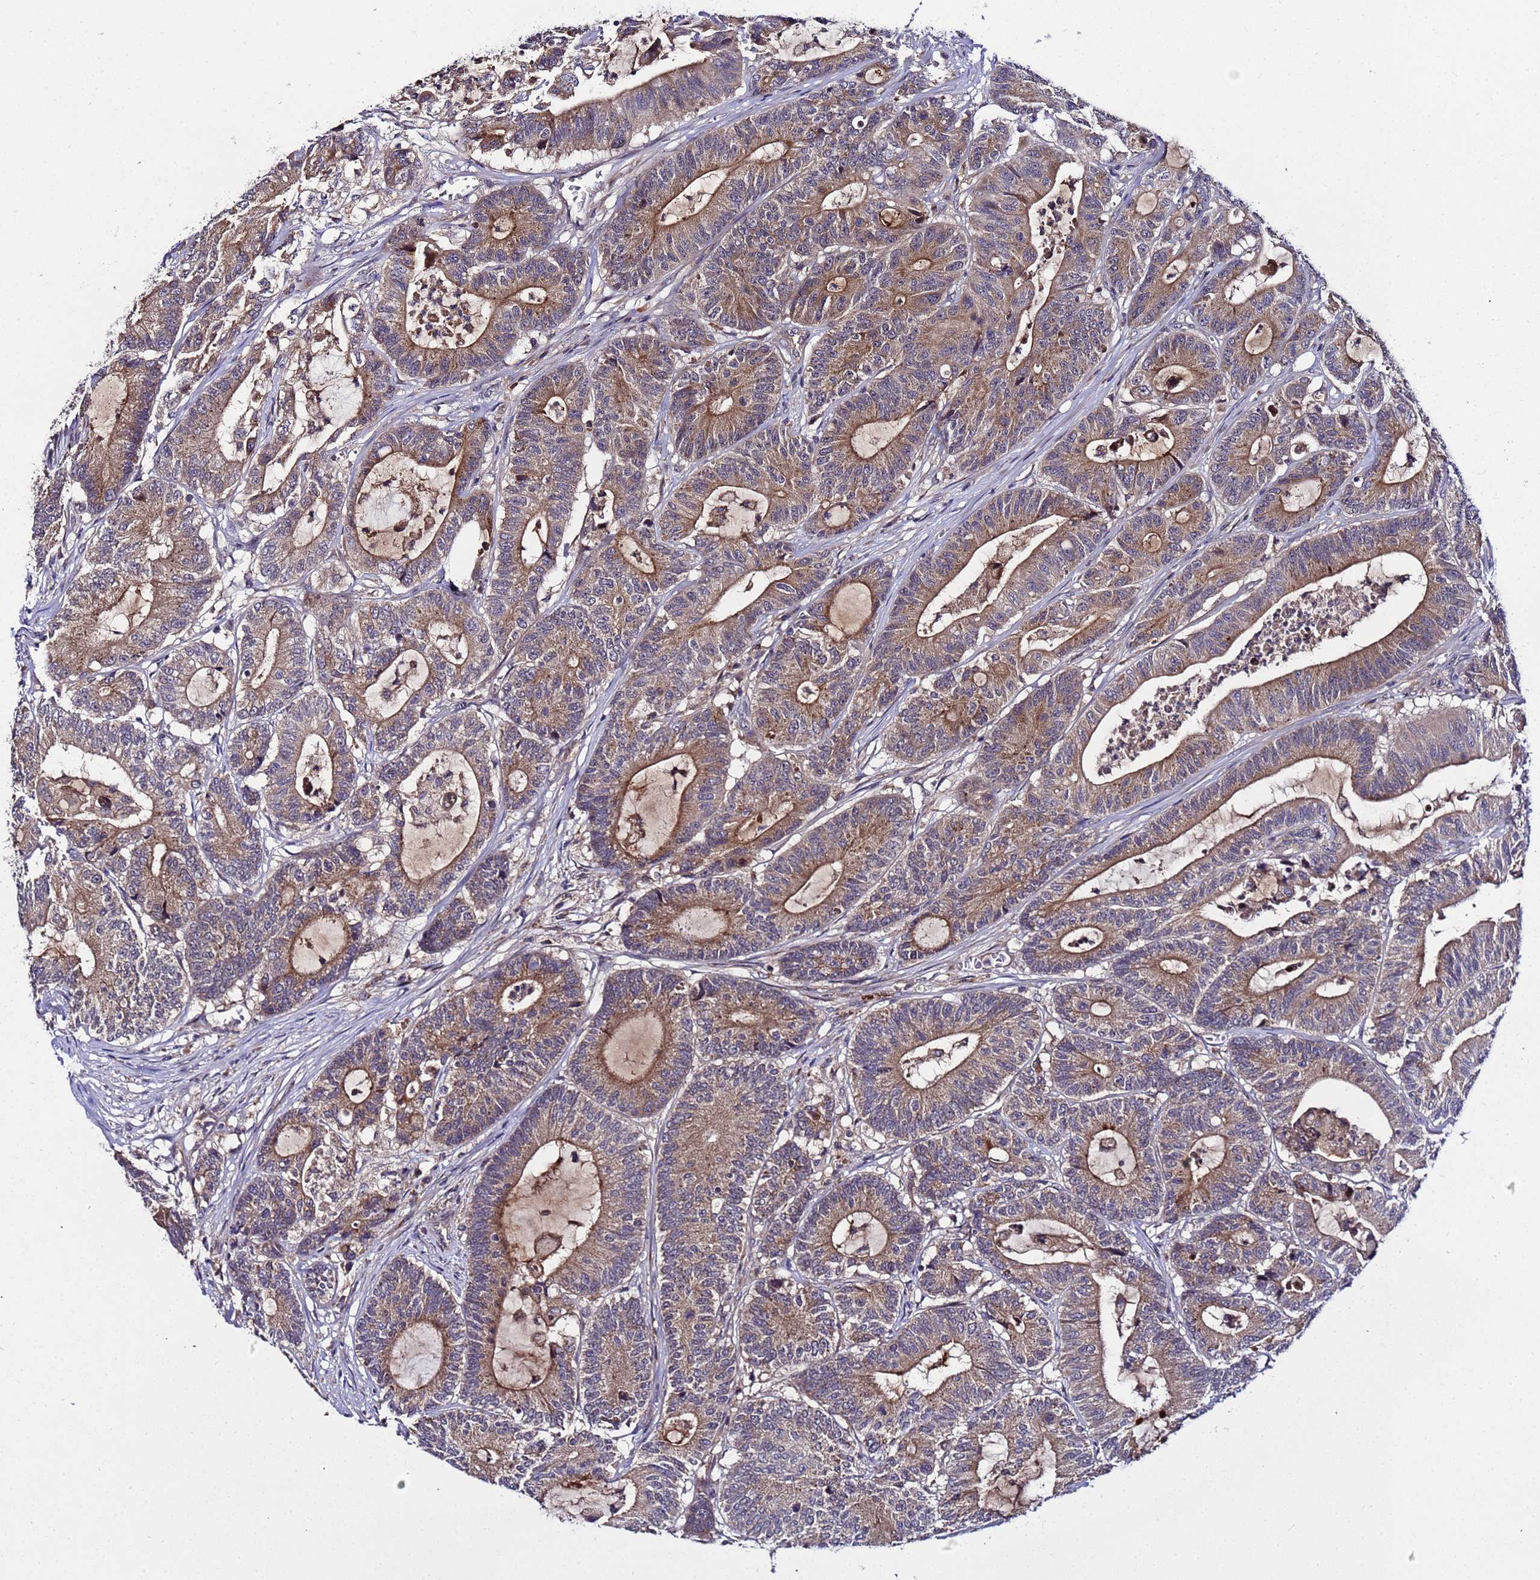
{"staining": {"intensity": "moderate", "quantity": ">75%", "location": "cytoplasmic/membranous"}, "tissue": "colorectal cancer", "cell_type": "Tumor cells", "image_type": "cancer", "snomed": [{"axis": "morphology", "description": "Adenocarcinoma, NOS"}, {"axis": "topography", "description": "Colon"}], "caption": "Moderate cytoplasmic/membranous protein staining is identified in approximately >75% of tumor cells in colorectal cancer.", "gene": "PLXDC2", "patient": {"sex": "female", "age": 84}}